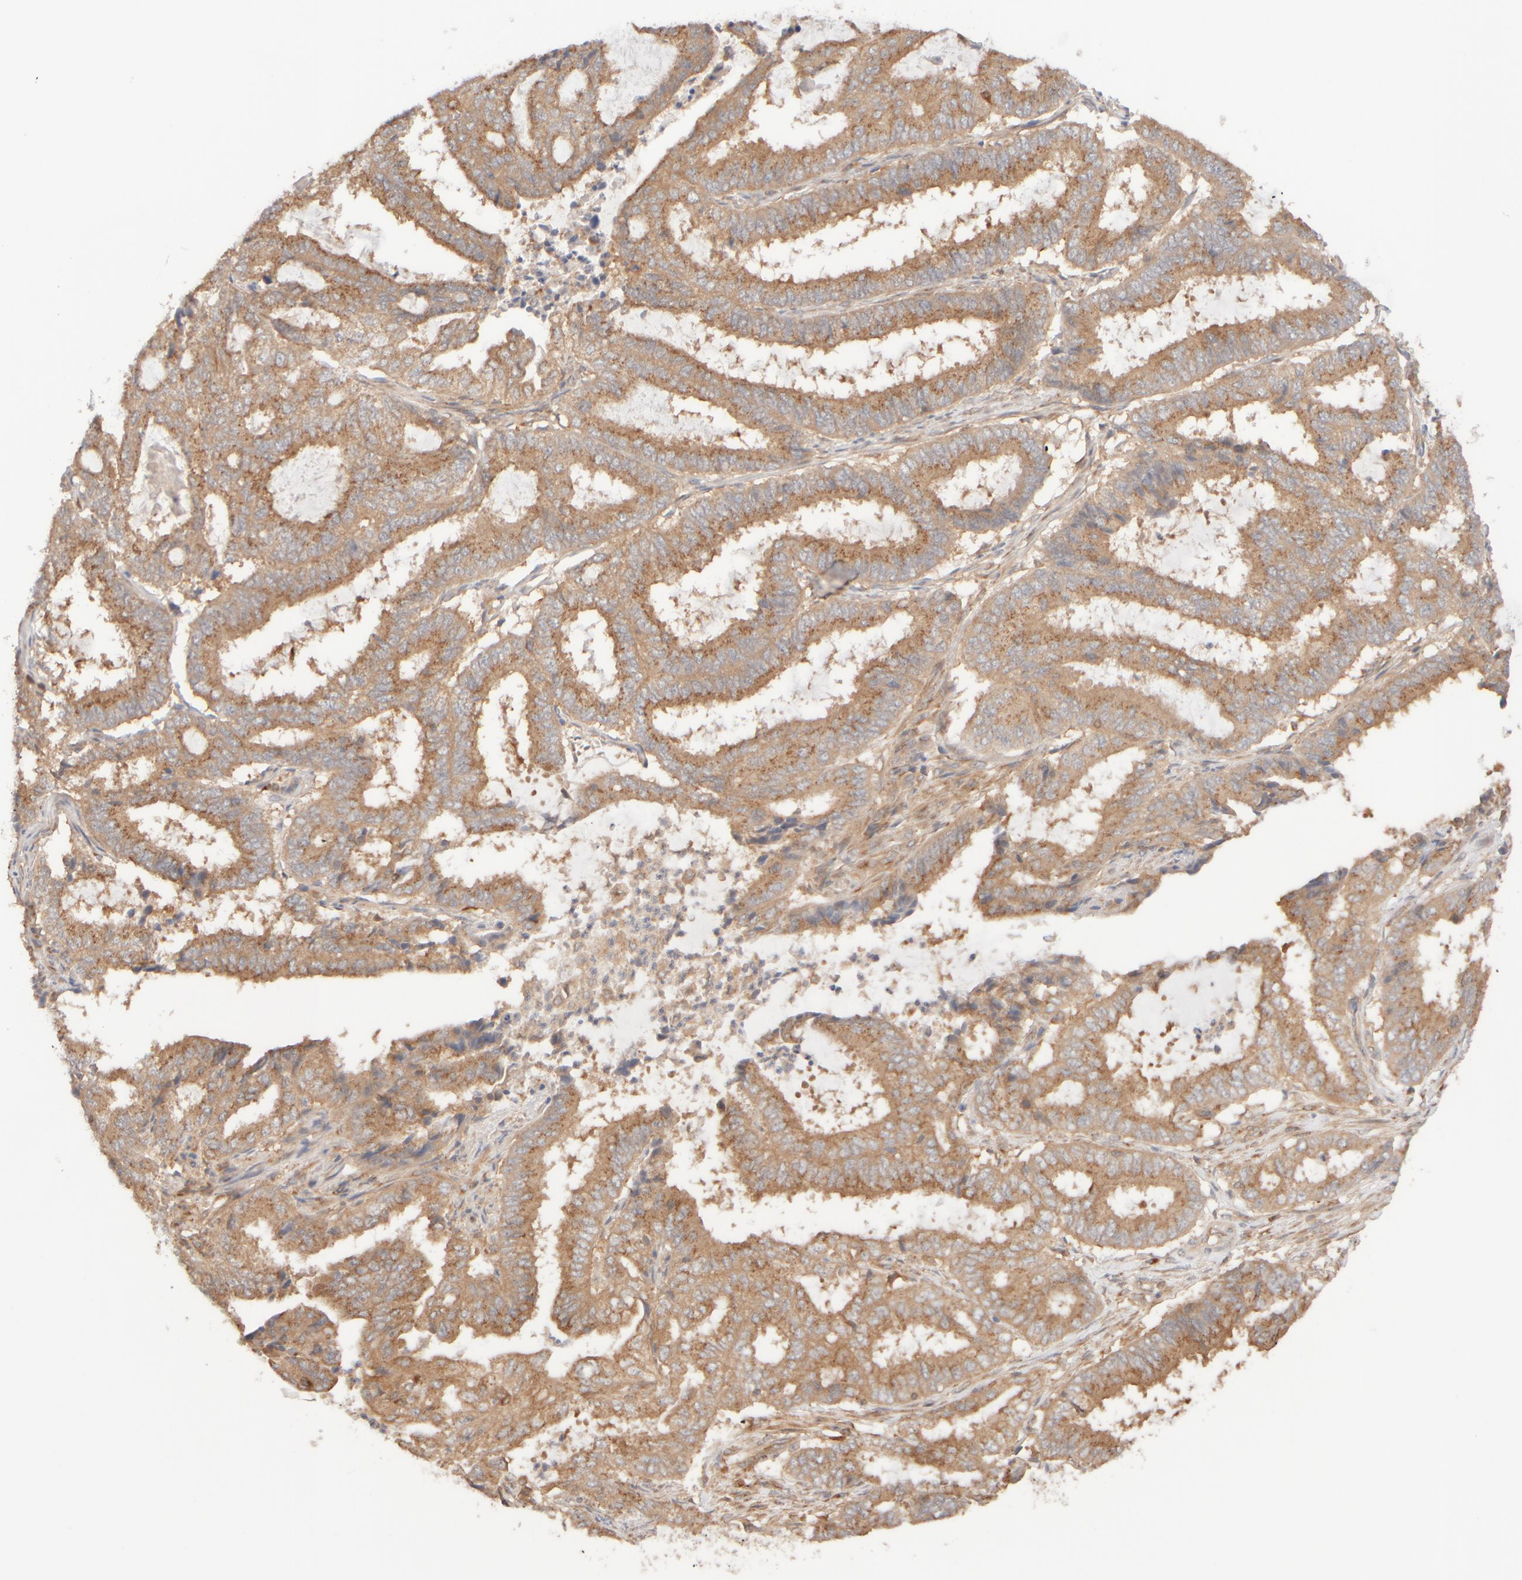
{"staining": {"intensity": "moderate", "quantity": ">75%", "location": "cytoplasmic/membranous"}, "tissue": "endometrial cancer", "cell_type": "Tumor cells", "image_type": "cancer", "snomed": [{"axis": "morphology", "description": "Adenocarcinoma, NOS"}, {"axis": "topography", "description": "Endometrium"}], "caption": "Immunohistochemical staining of endometrial cancer reveals medium levels of moderate cytoplasmic/membranous staining in about >75% of tumor cells.", "gene": "RABEP1", "patient": {"sex": "female", "age": 51}}